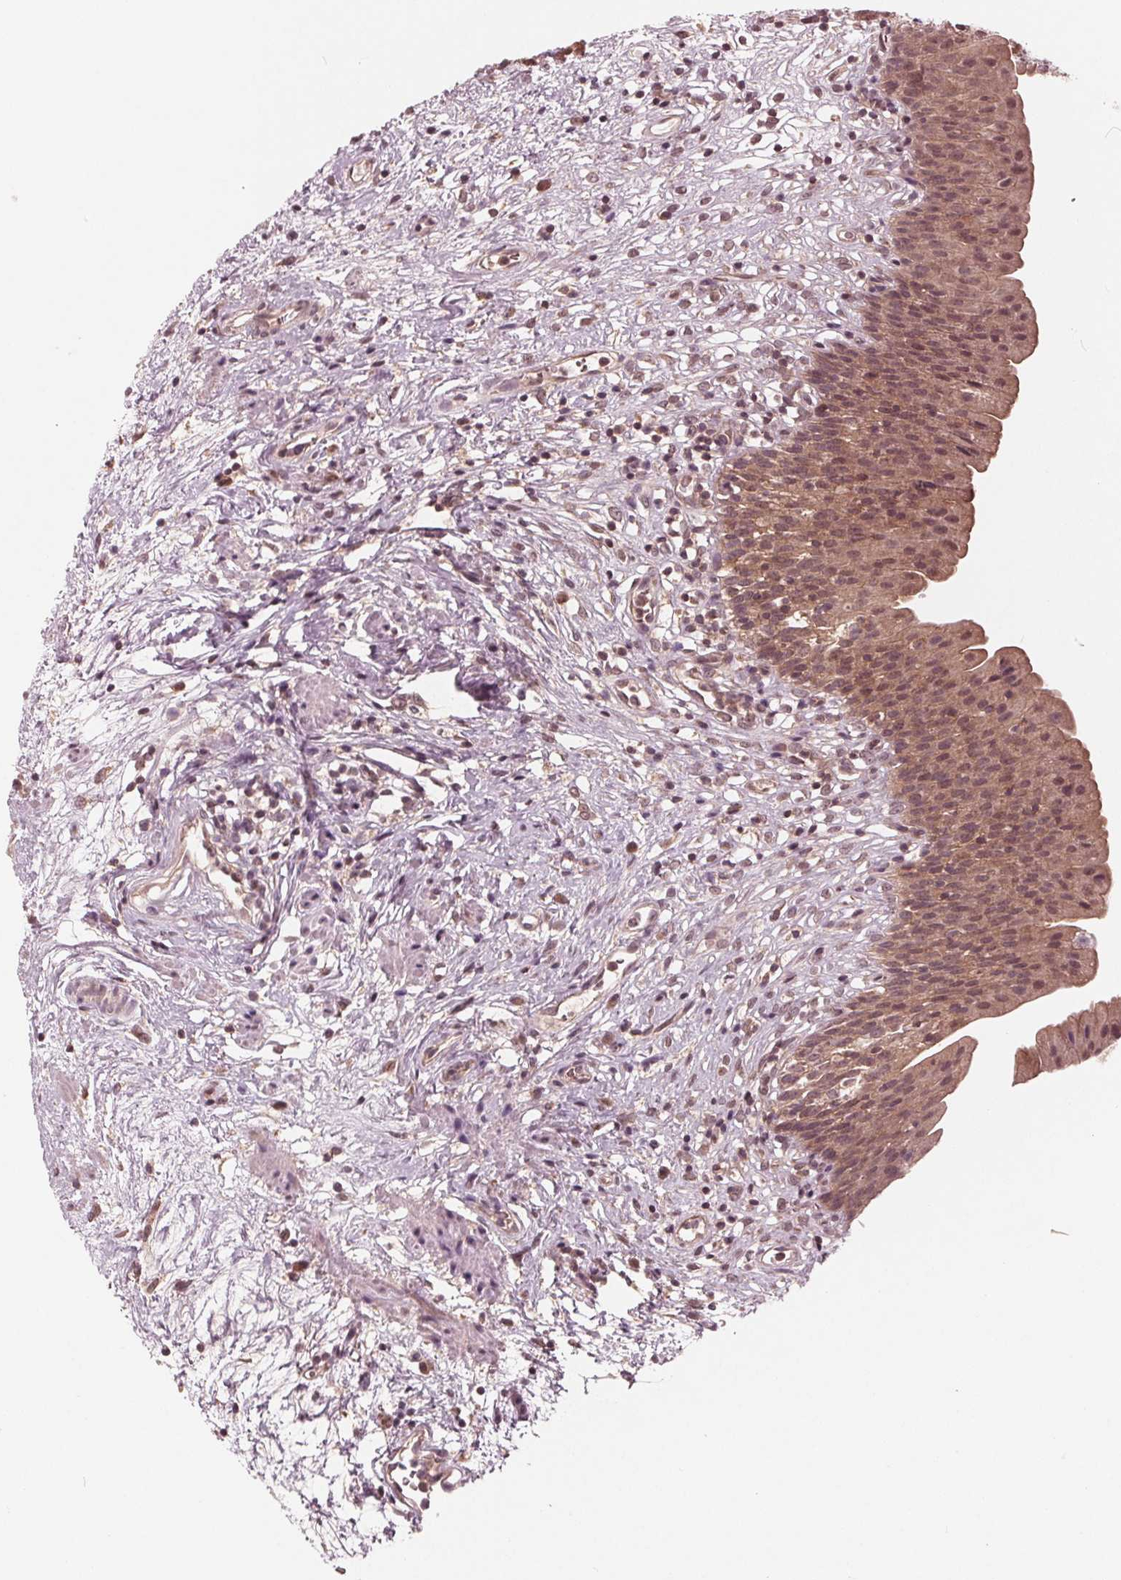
{"staining": {"intensity": "moderate", "quantity": ">75%", "location": "cytoplasmic/membranous"}, "tissue": "urinary bladder", "cell_type": "Urothelial cells", "image_type": "normal", "snomed": [{"axis": "morphology", "description": "Normal tissue, NOS"}, {"axis": "topography", "description": "Urinary bladder"}], "caption": "The immunohistochemical stain labels moderate cytoplasmic/membranous positivity in urothelial cells of normal urinary bladder. (IHC, brightfield microscopy, high magnification).", "gene": "UBALD1", "patient": {"sex": "male", "age": 76}}